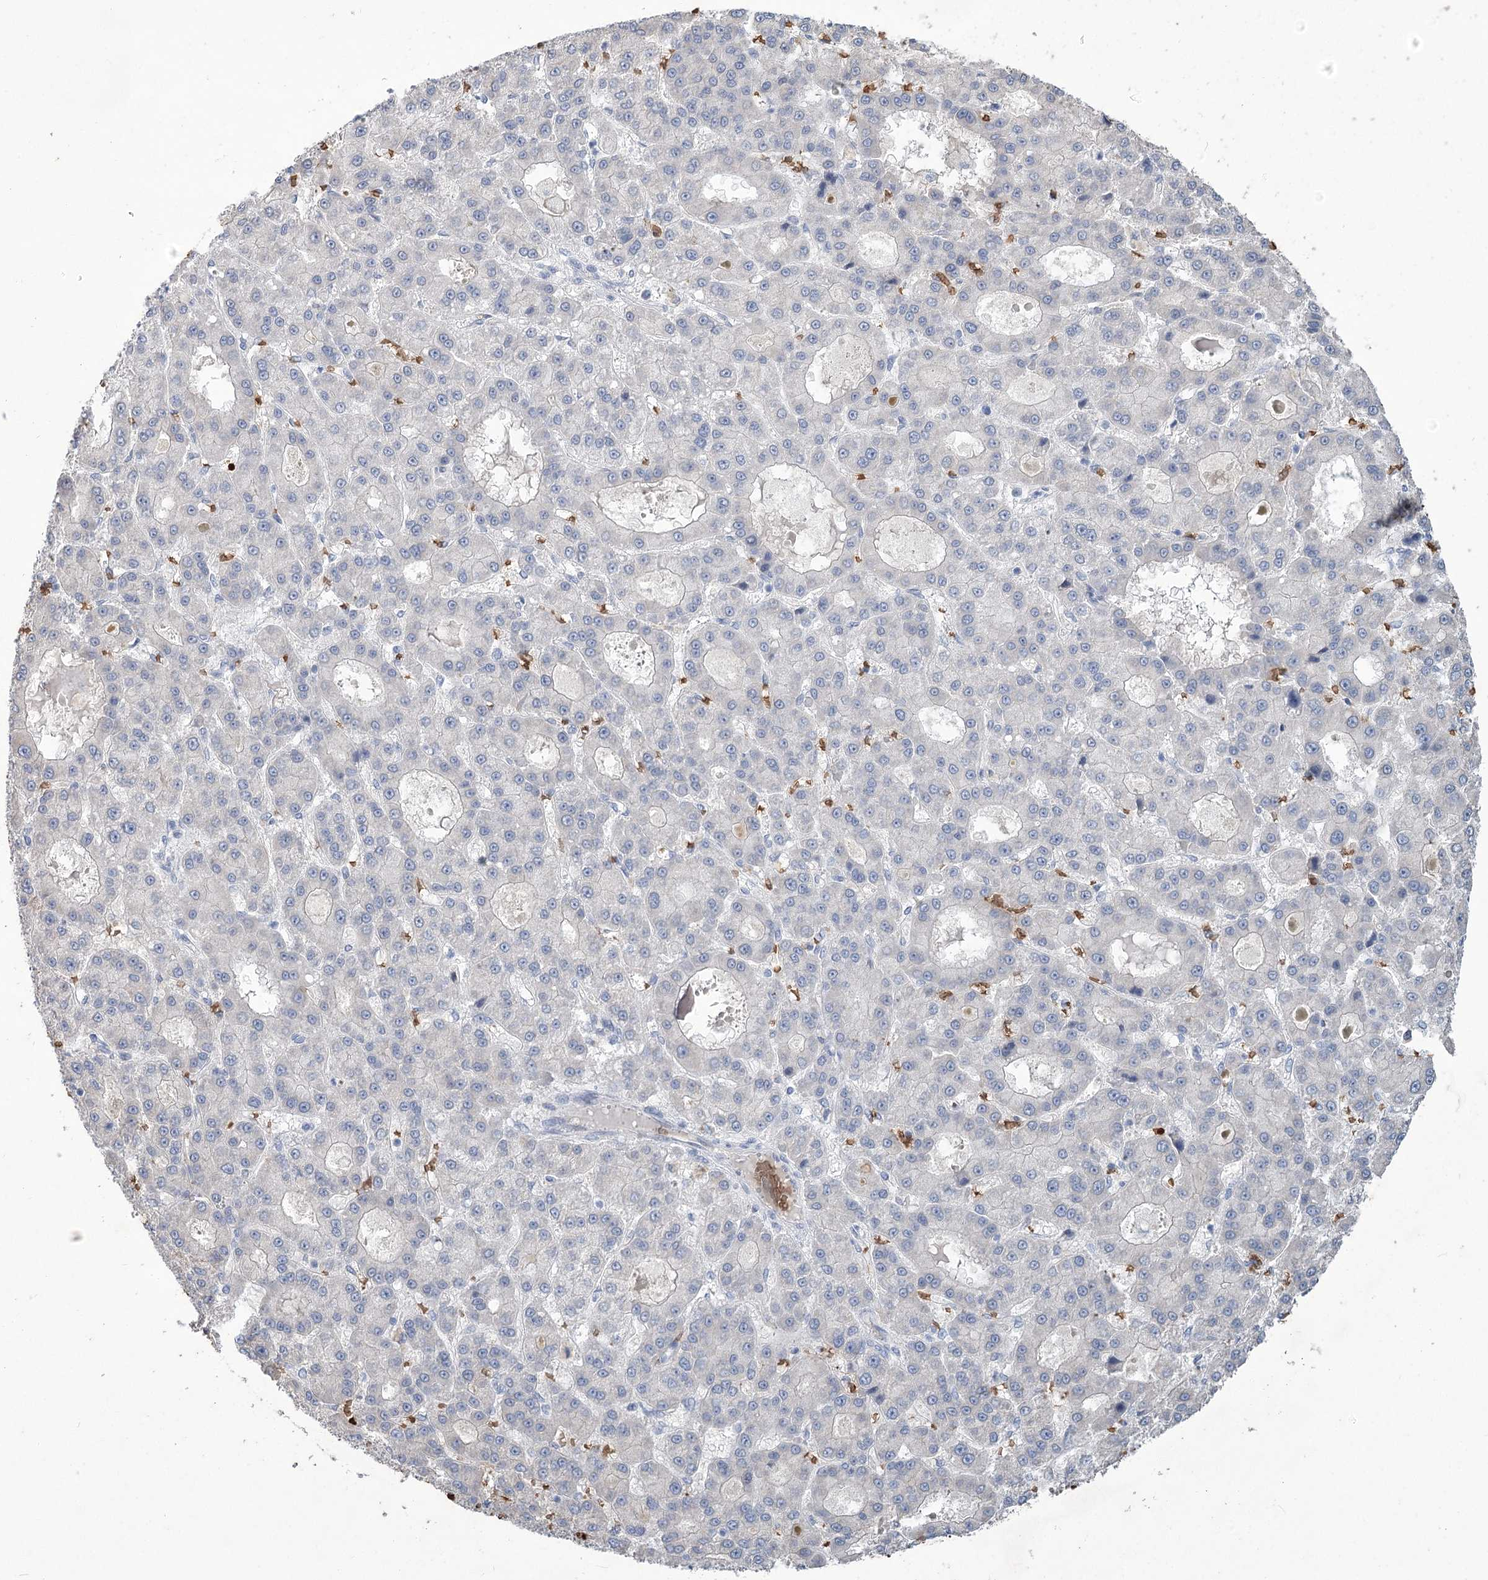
{"staining": {"intensity": "negative", "quantity": "none", "location": "none"}, "tissue": "liver cancer", "cell_type": "Tumor cells", "image_type": "cancer", "snomed": [{"axis": "morphology", "description": "Carcinoma, Hepatocellular, NOS"}, {"axis": "topography", "description": "Liver"}], "caption": "An image of hepatocellular carcinoma (liver) stained for a protein shows no brown staining in tumor cells. (Stains: DAB immunohistochemistry with hematoxylin counter stain, Microscopy: brightfield microscopy at high magnification).", "gene": "HBA1", "patient": {"sex": "male", "age": 70}}